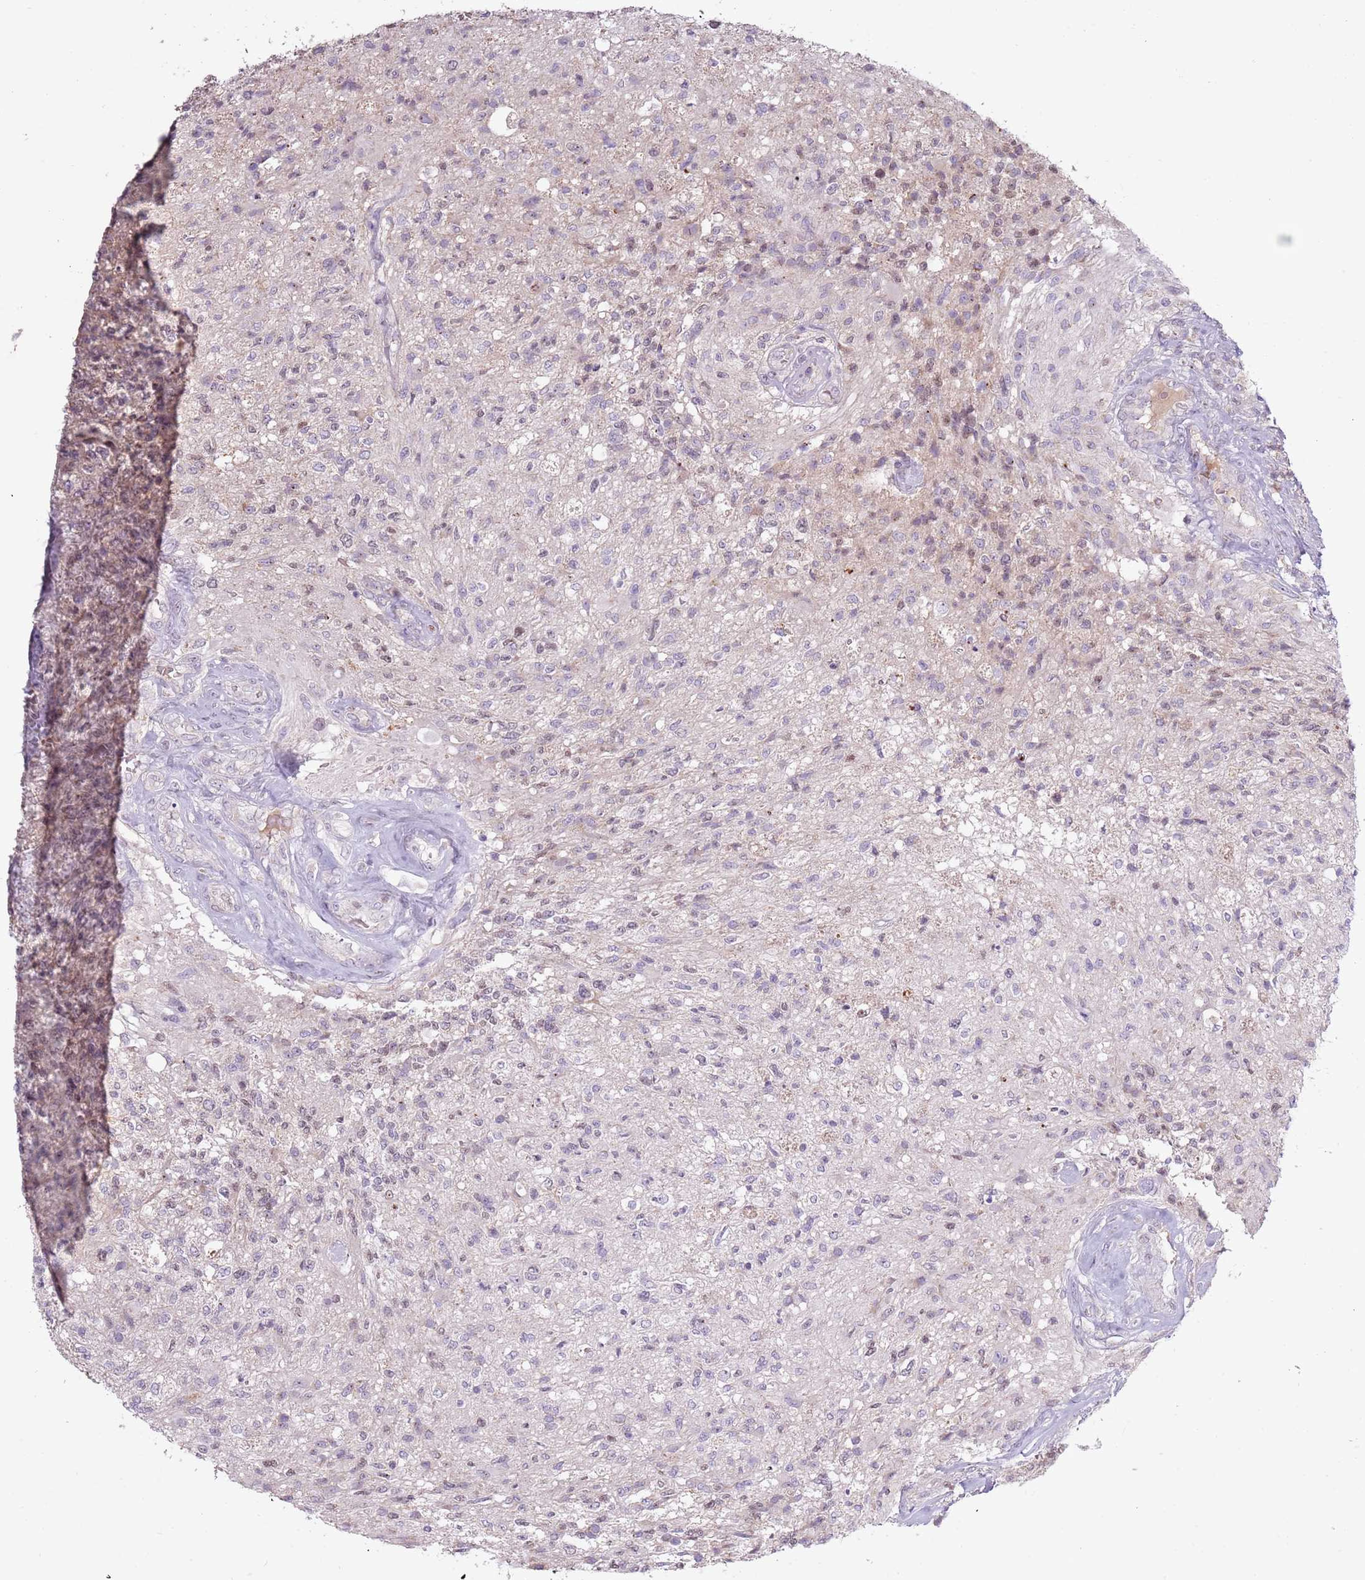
{"staining": {"intensity": "weak", "quantity": "<25%", "location": "nuclear"}, "tissue": "glioma", "cell_type": "Tumor cells", "image_type": "cancer", "snomed": [{"axis": "morphology", "description": "Glioma, malignant, High grade"}, {"axis": "topography", "description": "Brain"}], "caption": "Tumor cells are negative for brown protein staining in glioma. (Stains: DAB immunohistochemistry with hematoxylin counter stain, Microscopy: brightfield microscopy at high magnification).", "gene": "SYS1", "patient": {"sex": "male", "age": 56}}